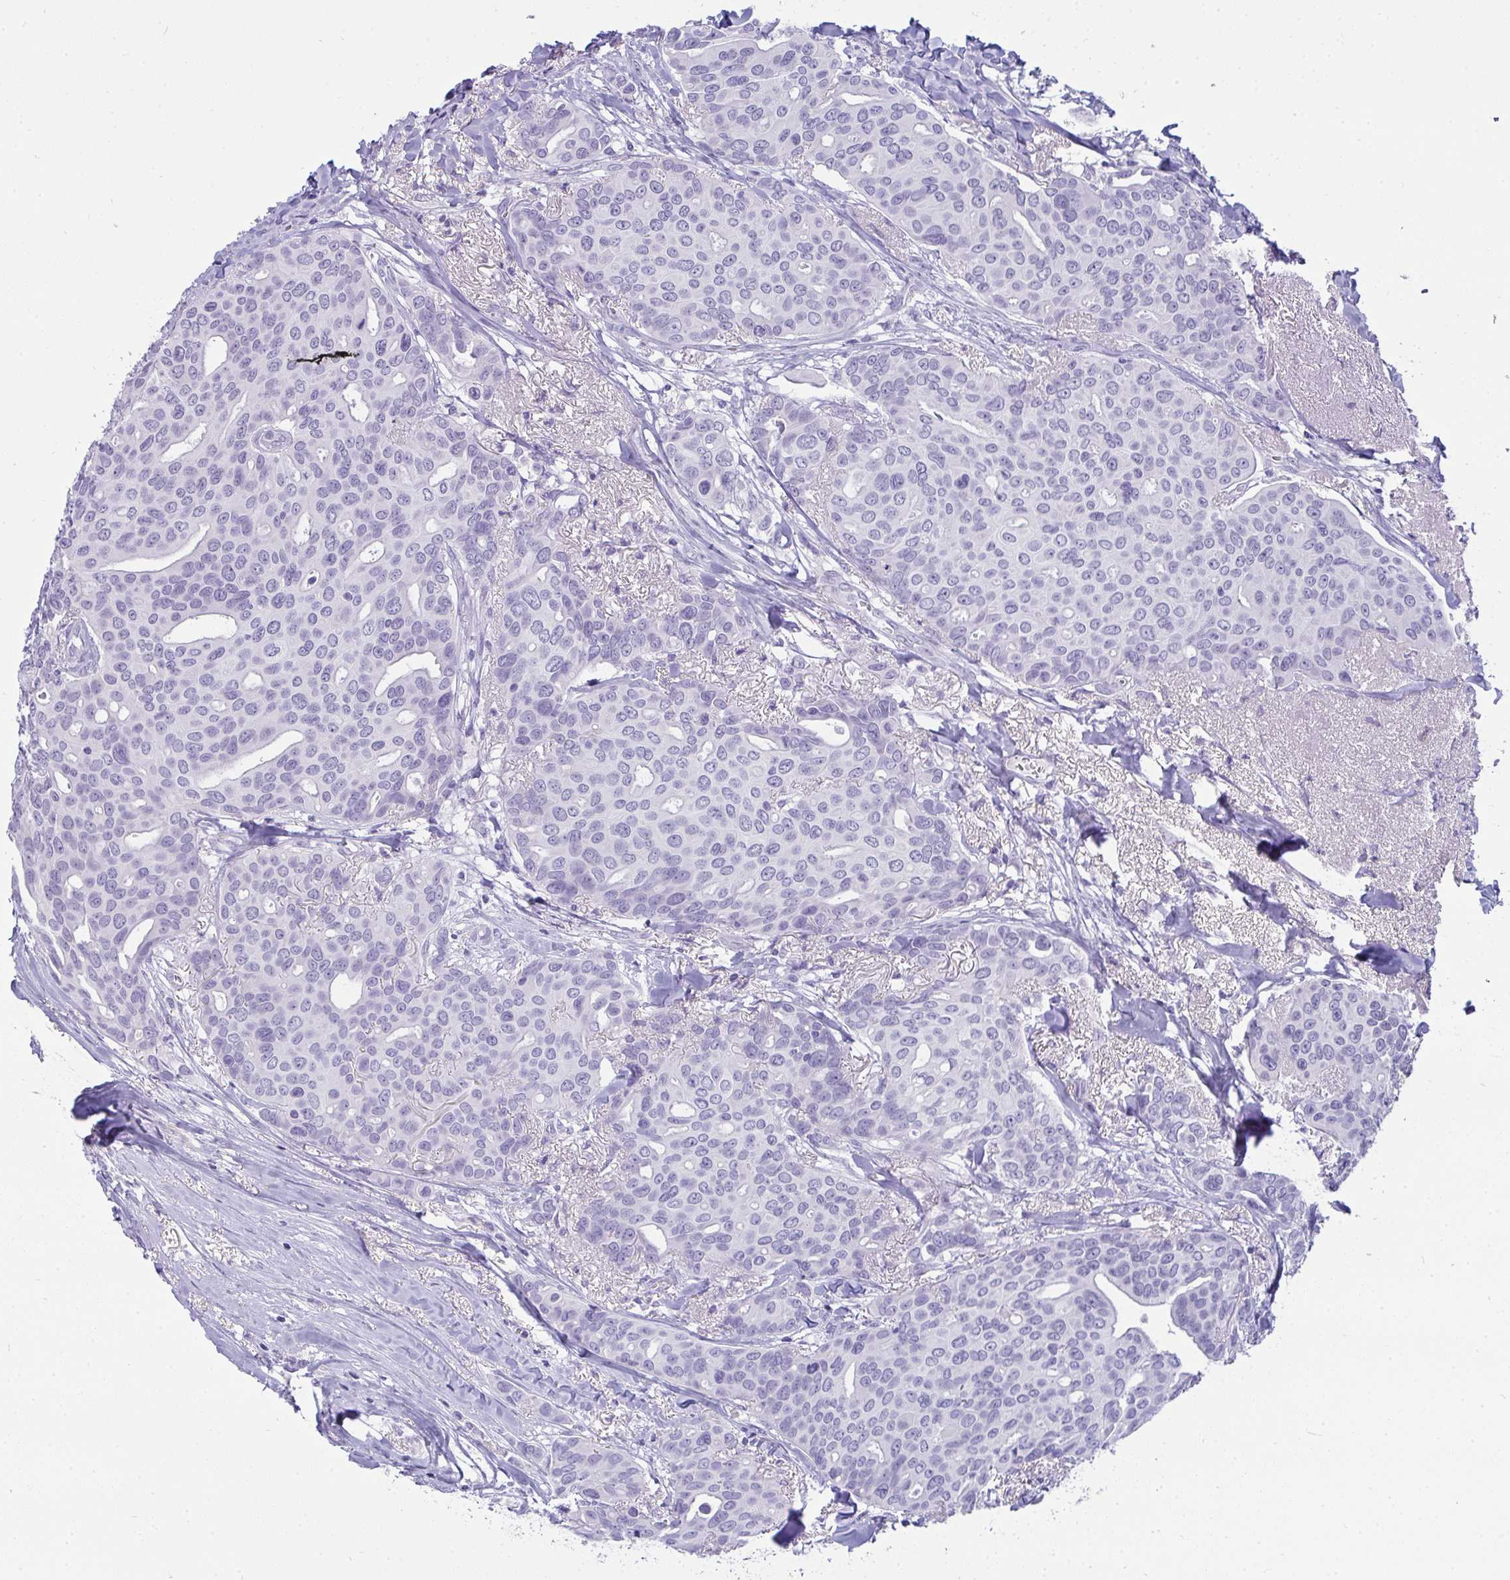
{"staining": {"intensity": "negative", "quantity": "none", "location": "none"}, "tissue": "breast cancer", "cell_type": "Tumor cells", "image_type": "cancer", "snomed": [{"axis": "morphology", "description": "Duct carcinoma"}, {"axis": "topography", "description": "Breast"}], "caption": "The image exhibits no significant staining in tumor cells of breast invasive ductal carcinoma.", "gene": "HSPB6", "patient": {"sex": "female", "age": 54}}